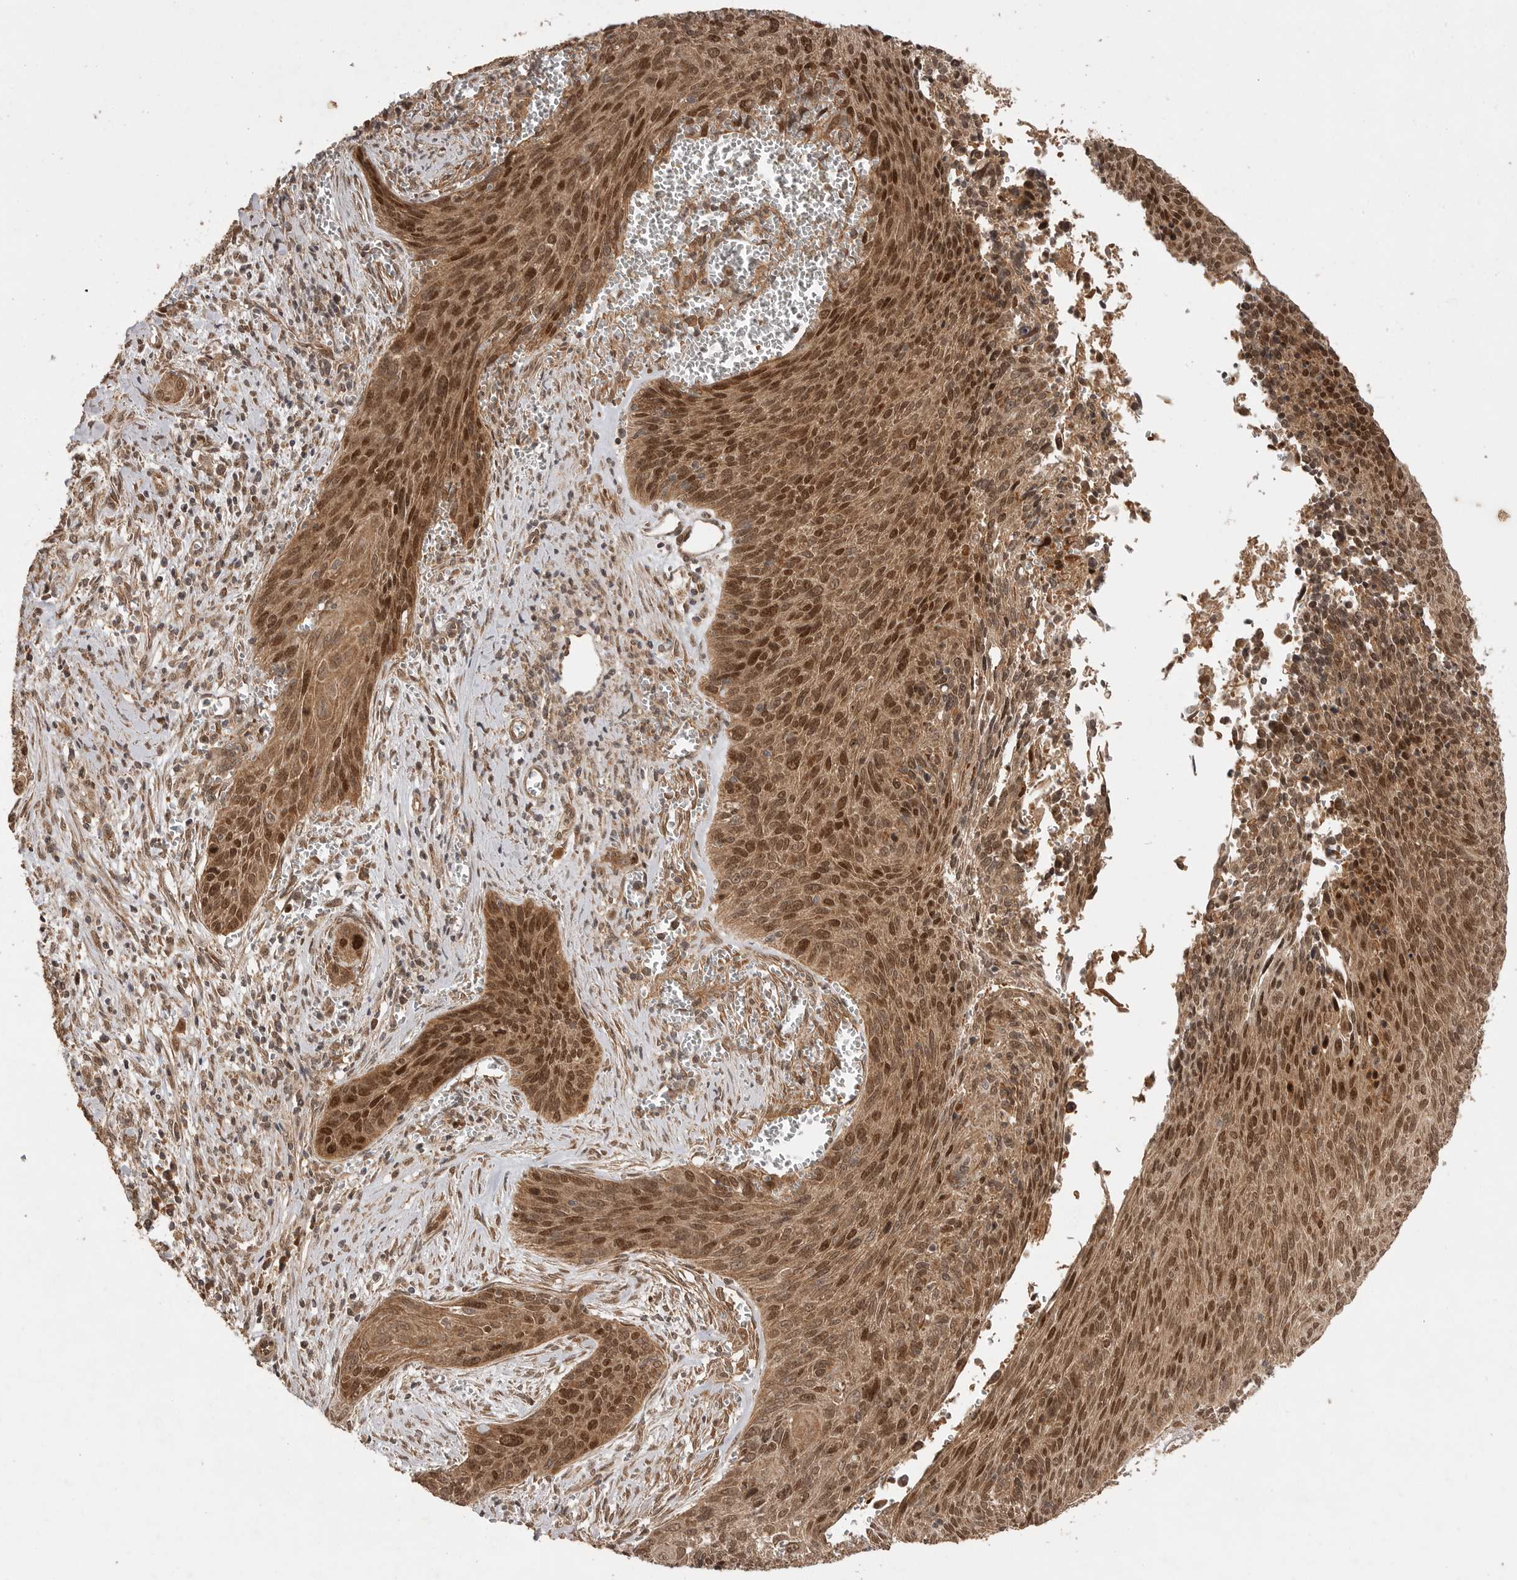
{"staining": {"intensity": "strong", "quantity": ">75%", "location": "cytoplasmic/membranous,nuclear"}, "tissue": "cervical cancer", "cell_type": "Tumor cells", "image_type": "cancer", "snomed": [{"axis": "morphology", "description": "Squamous cell carcinoma, NOS"}, {"axis": "topography", "description": "Cervix"}], "caption": "Protein expression analysis of cervical cancer shows strong cytoplasmic/membranous and nuclear expression in approximately >75% of tumor cells.", "gene": "BOC", "patient": {"sex": "female", "age": 55}}